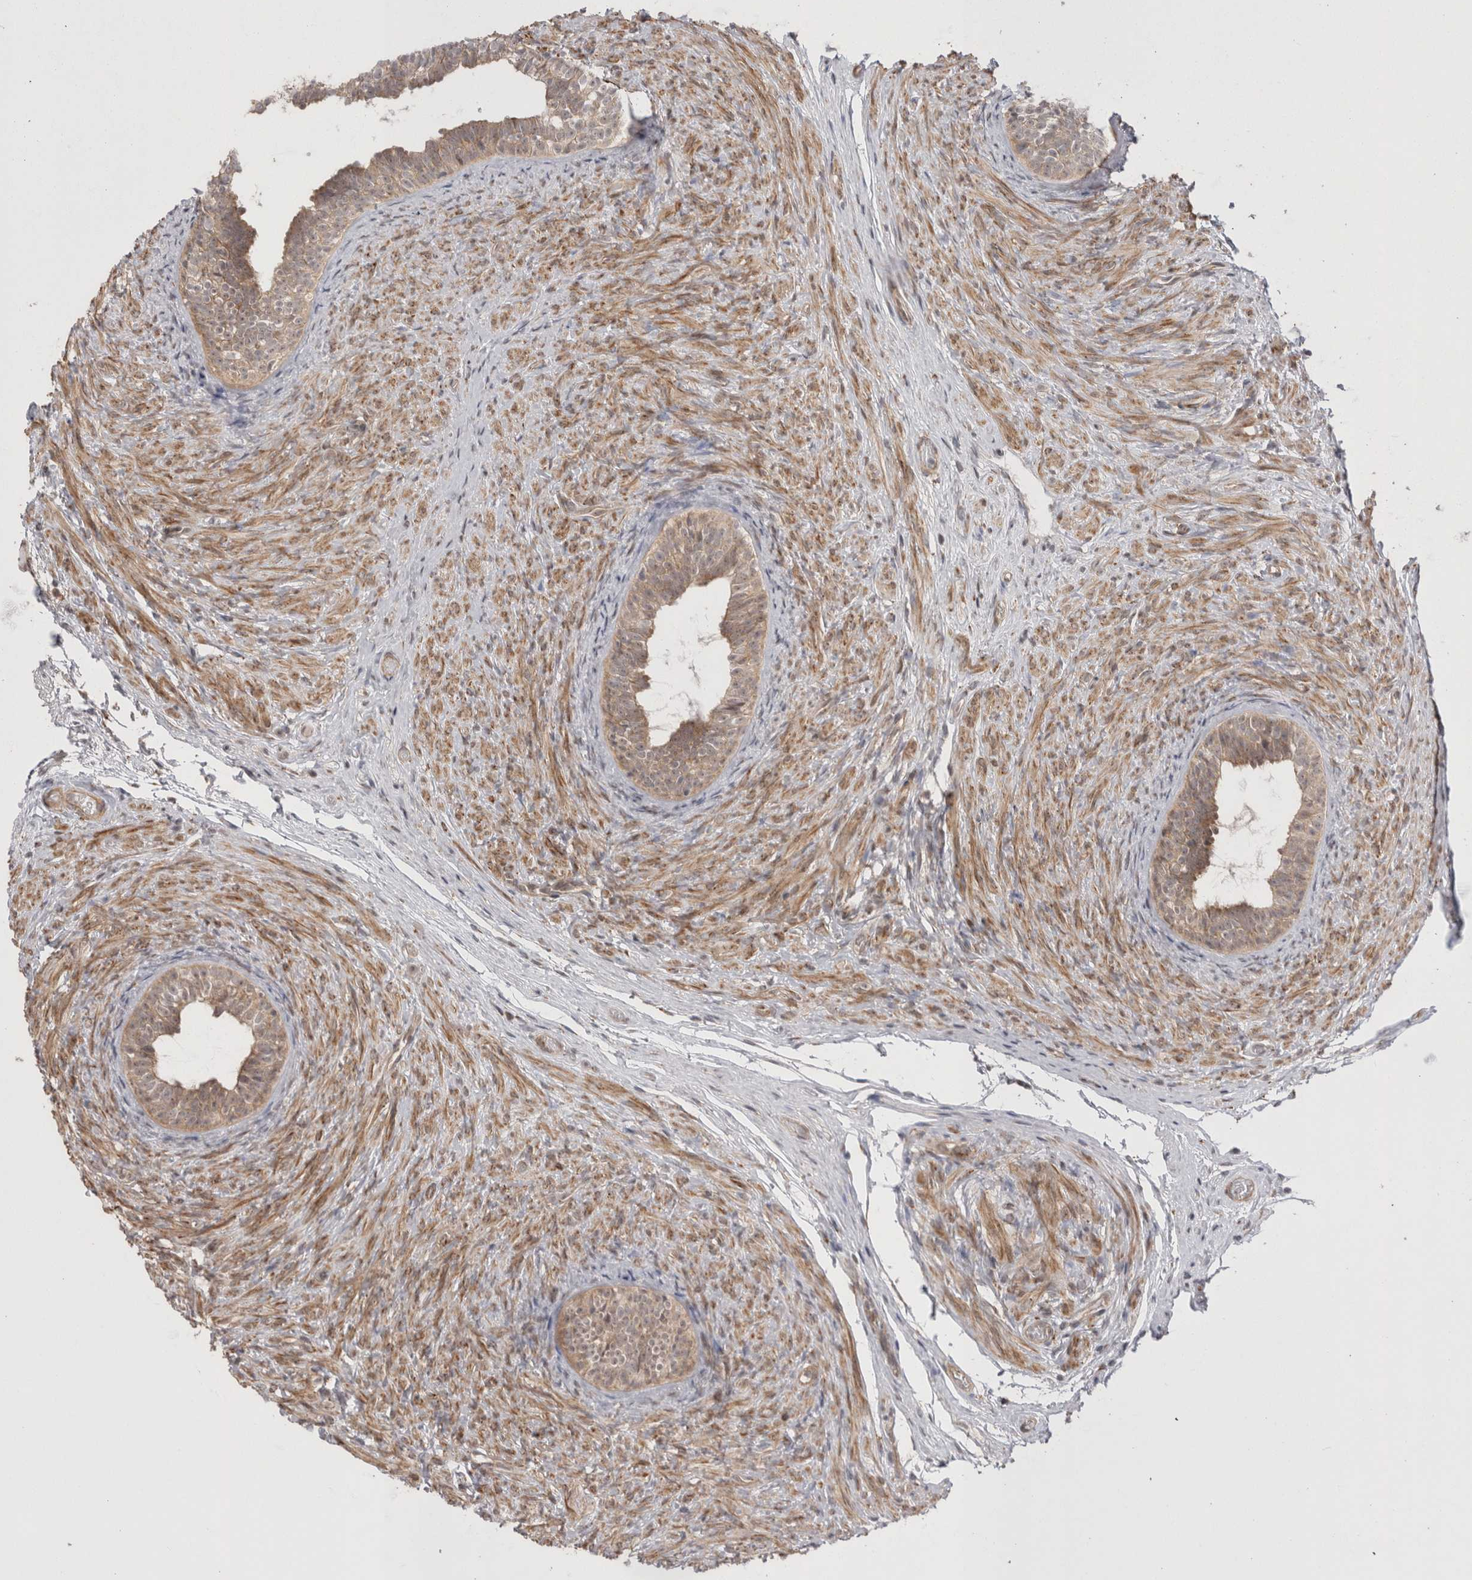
{"staining": {"intensity": "moderate", "quantity": ">75%", "location": "cytoplasmic/membranous,nuclear"}, "tissue": "epididymis", "cell_type": "Glandular cells", "image_type": "normal", "snomed": [{"axis": "morphology", "description": "Normal tissue, NOS"}, {"axis": "topography", "description": "Epididymis"}], "caption": "Immunohistochemical staining of benign epididymis displays medium levels of moderate cytoplasmic/membranous,nuclear expression in about >75% of glandular cells. (DAB (3,3'-diaminobenzidine) IHC, brown staining for protein, blue staining for nuclei).", "gene": "EXOSC4", "patient": {"sex": "male", "age": 5}}